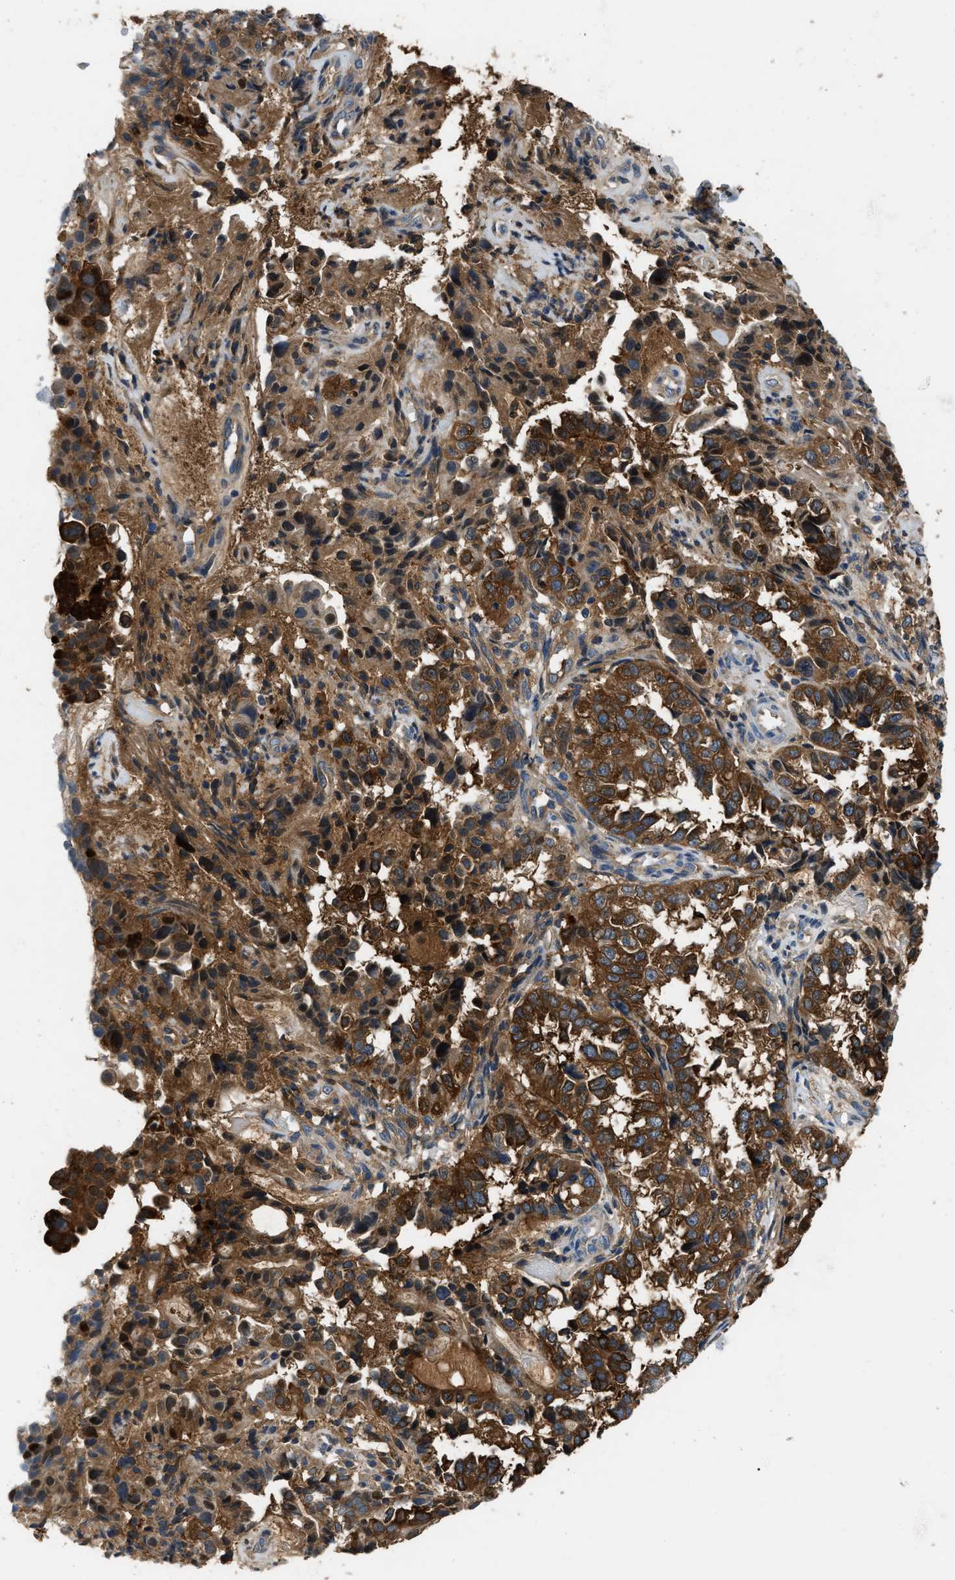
{"staining": {"intensity": "strong", "quantity": ">75%", "location": "cytoplasmic/membranous"}, "tissue": "endometrial cancer", "cell_type": "Tumor cells", "image_type": "cancer", "snomed": [{"axis": "morphology", "description": "Adenocarcinoma, NOS"}, {"axis": "topography", "description": "Endometrium"}], "caption": "The image reveals a brown stain indicating the presence of a protein in the cytoplasmic/membranous of tumor cells in adenocarcinoma (endometrial).", "gene": "PKM", "patient": {"sex": "female", "age": 85}}